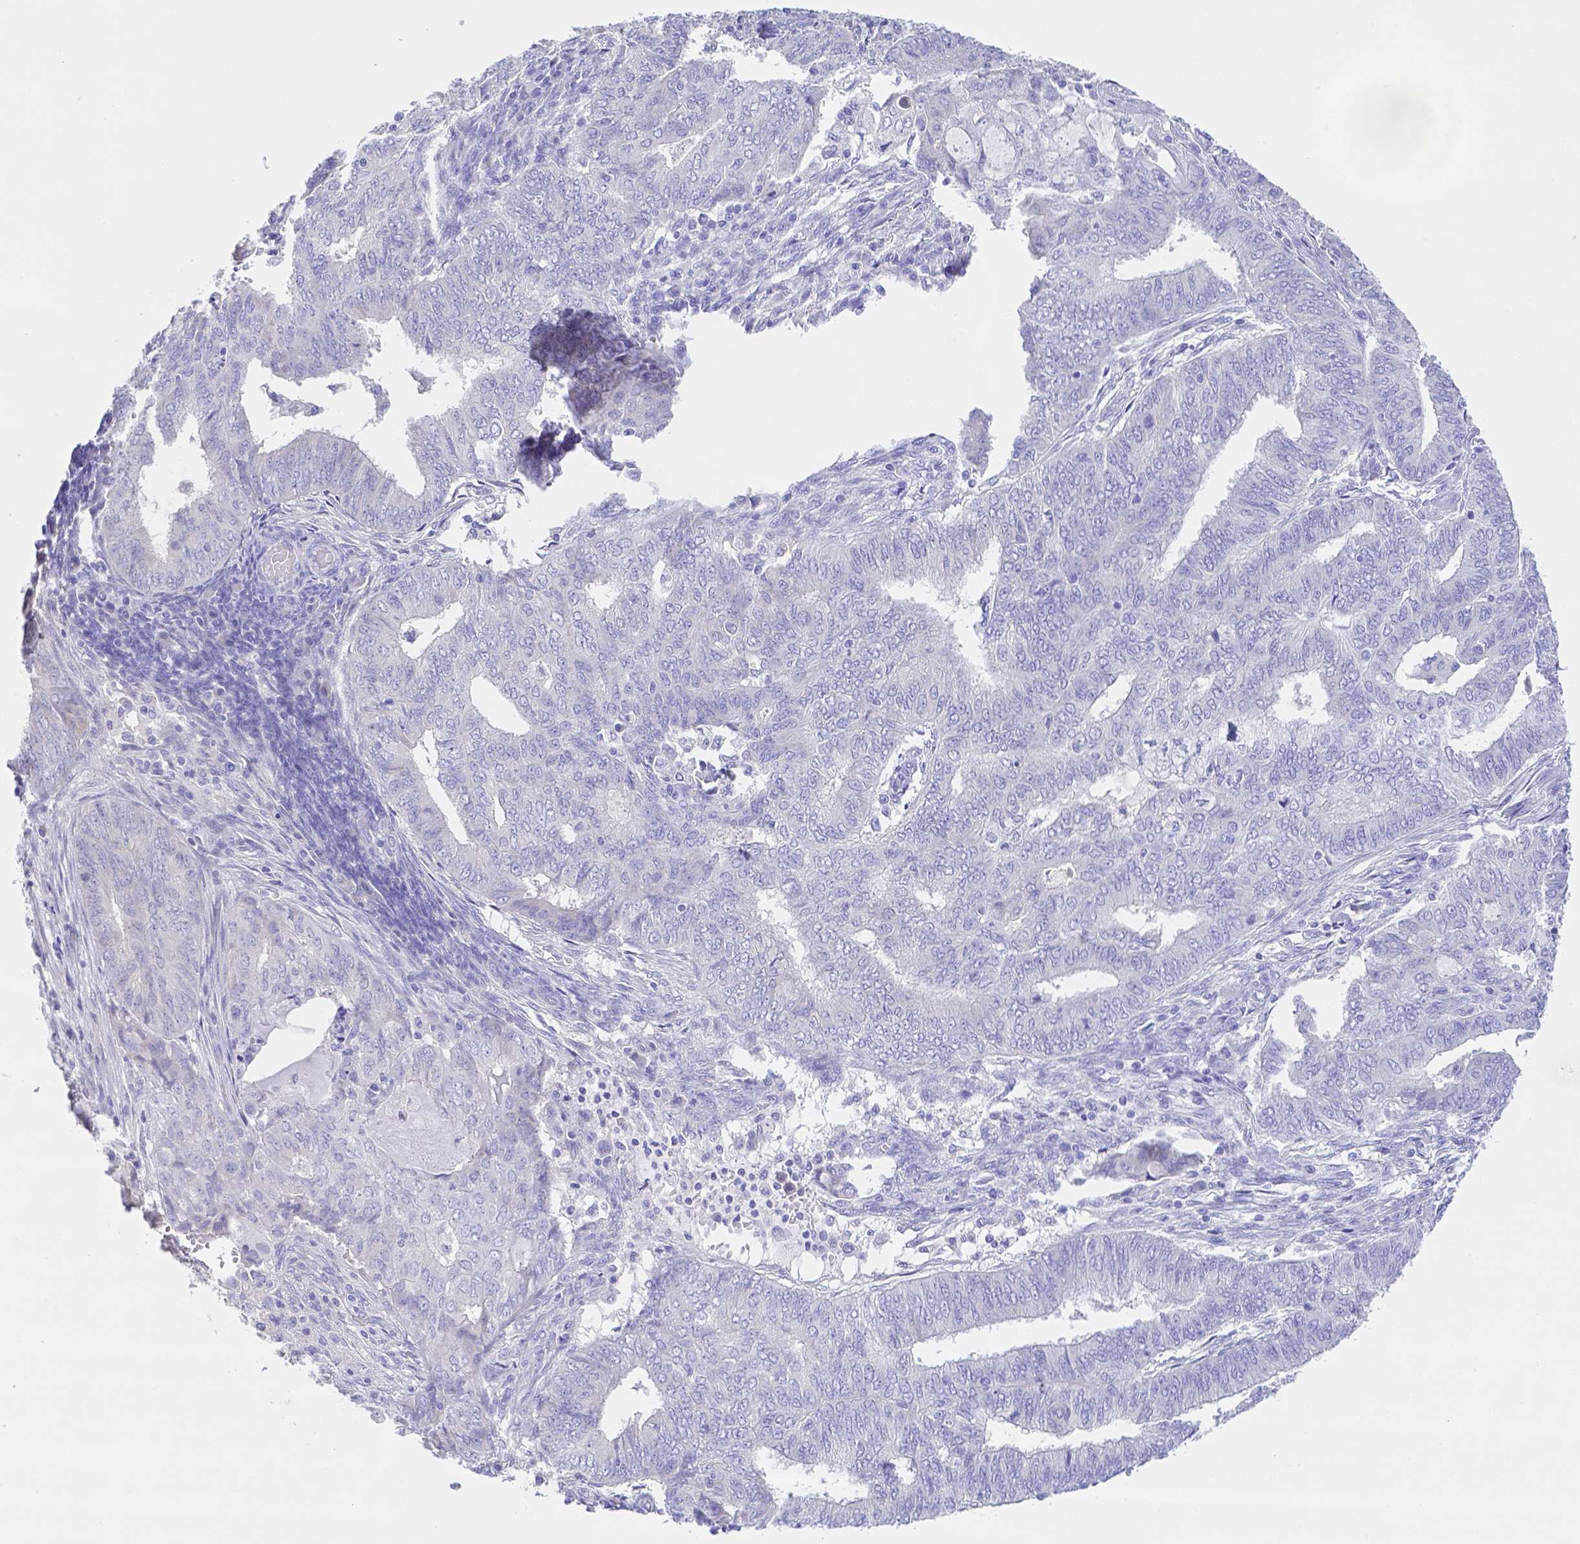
{"staining": {"intensity": "negative", "quantity": "none", "location": "none"}, "tissue": "endometrial cancer", "cell_type": "Tumor cells", "image_type": "cancer", "snomed": [{"axis": "morphology", "description": "Adenocarcinoma, NOS"}, {"axis": "topography", "description": "Endometrium"}], "caption": "DAB (3,3'-diaminobenzidine) immunohistochemical staining of endometrial cancer reveals no significant positivity in tumor cells.", "gene": "ZG16B", "patient": {"sex": "female", "age": 62}}